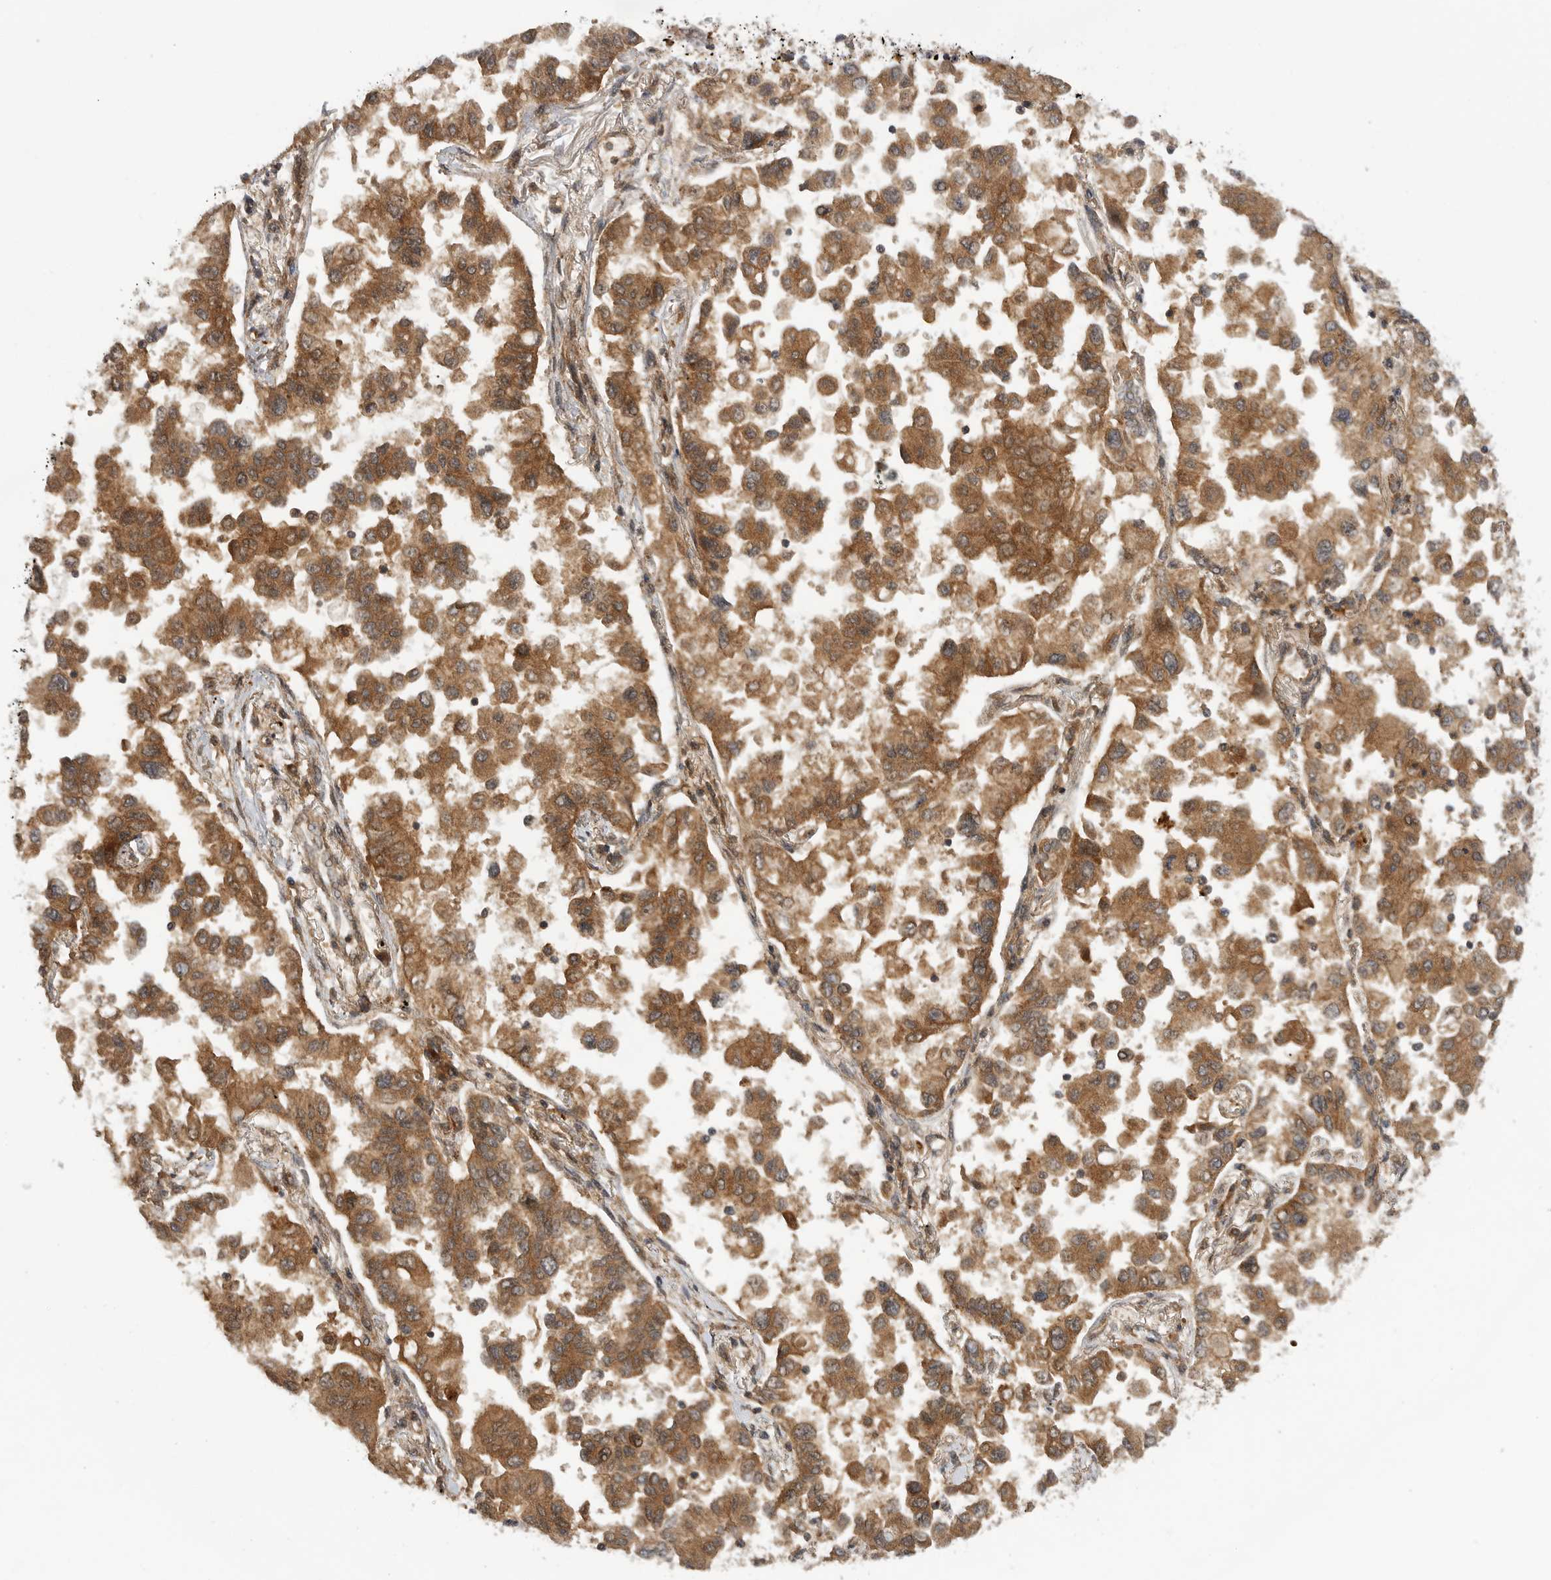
{"staining": {"intensity": "moderate", "quantity": ">75%", "location": "cytoplasmic/membranous"}, "tissue": "lung cancer", "cell_type": "Tumor cells", "image_type": "cancer", "snomed": [{"axis": "morphology", "description": "Adenocarcinoma, NOS"}, {"axis": "topography", "description": "Lung"}], "caption": "IHC staining of lung adenocarcinoma, which demonstrates medium levels of moderate cytoplasmic/membranous staining in approximately >75% of tumor cells indicating moderate cytoplasmic/membranous protein expression. The staining was performed using DAB (3,3'-diaminobenzidine) (brown) for protein detection and nuclei were counterstained in hematoxylin (blue).", "gene": "PRDX4", "patient": {"sex": "female", "age": 67}}